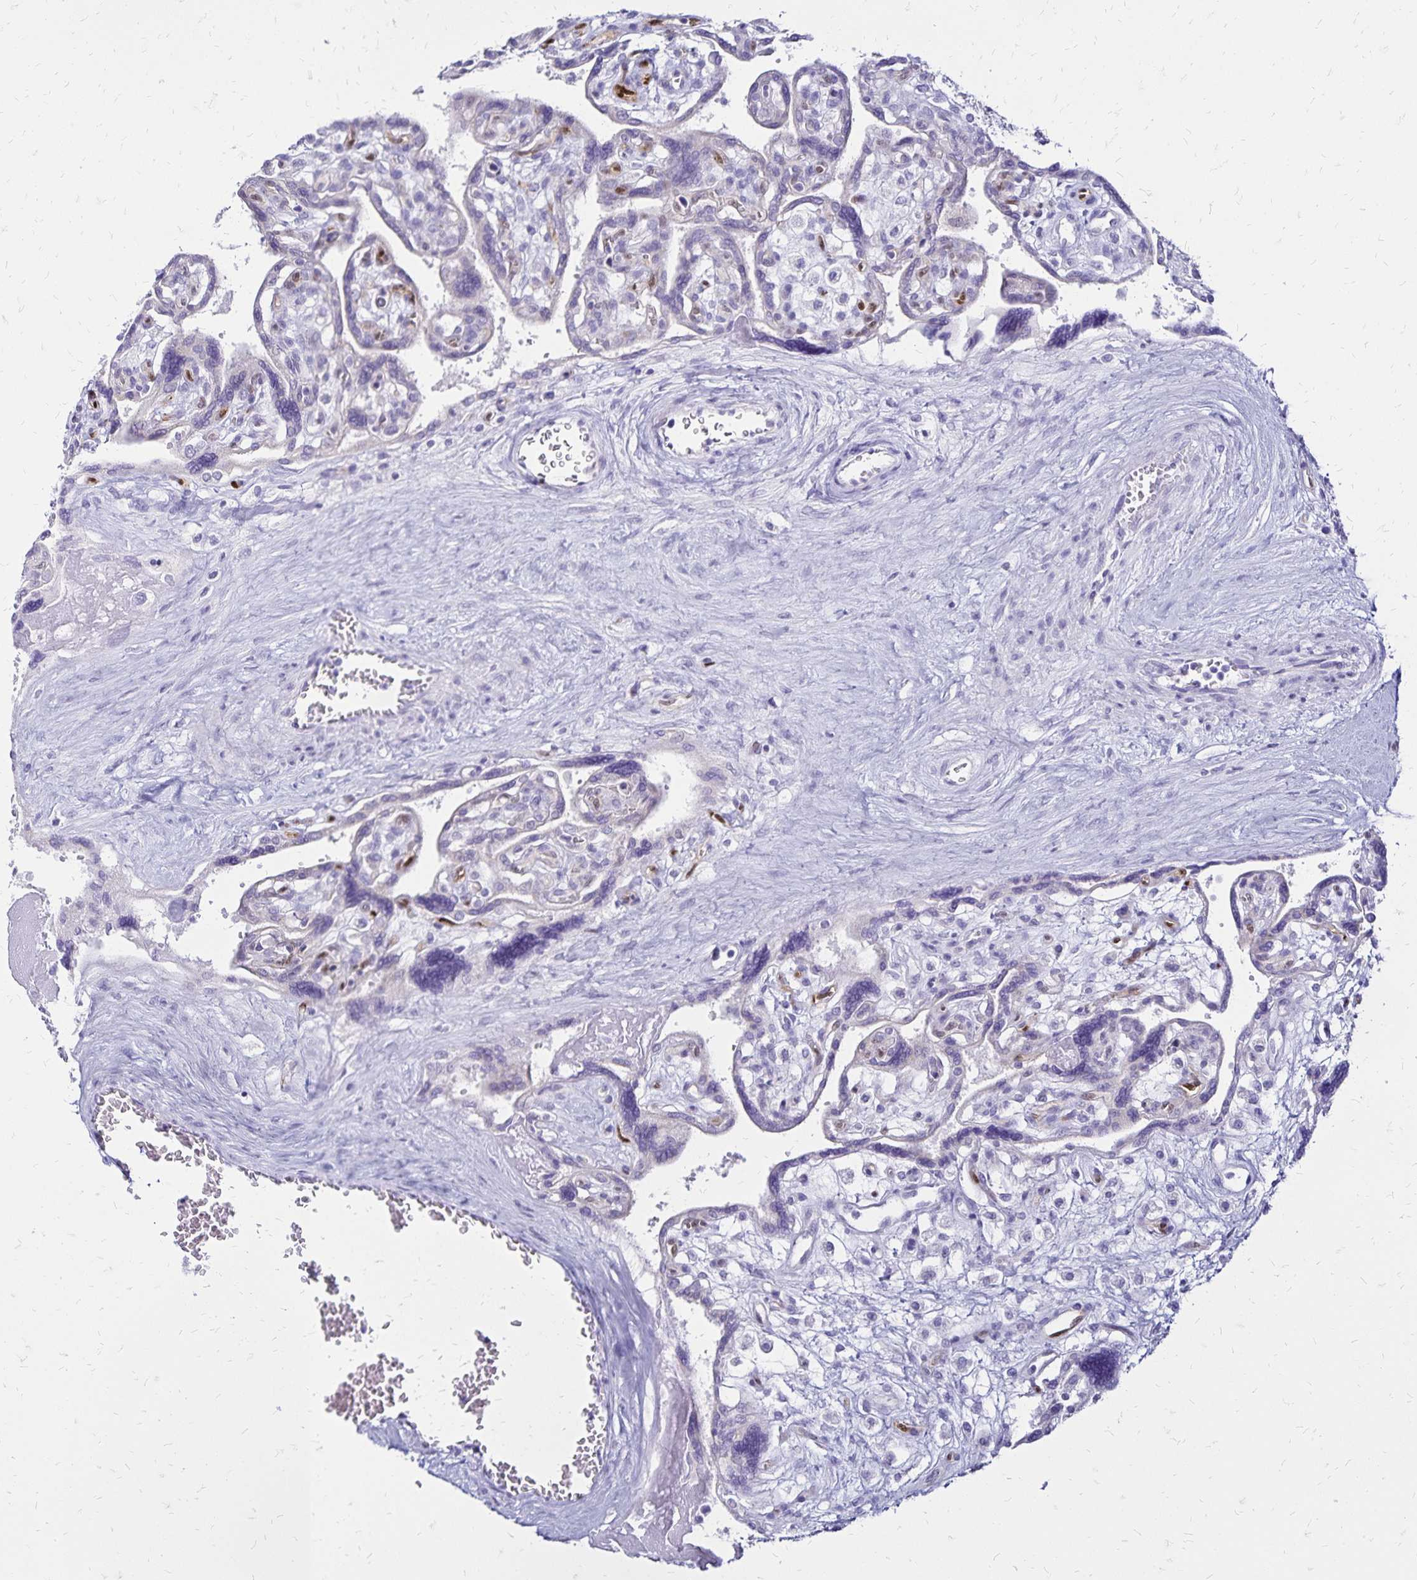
{"staining": {"intensity": "weak", "quantity": "25%-75%", "location": "cytoplasmic/membranous"}, "tissue": "placenta", "cell_type": "Trophoblastic cells", "image_type": "normal", "snomed": [{"axis": "morphology", "description": "Normal tissue, NOS"}, {"axis": "topography", "description": "Placenta"}], "caption": "High-magnification brightfield microscopy of normal placenta stained with DAB (3,3'-diaminobenzidine) (brown) and counterstained with hematoxylin (blue). trophoblastic cells exhibit weak cytoplasmic/membranous staining is seen in about25%-75% of cells.", "gene": "LIN28B", "patient": {"sex": "female", "age": 39}}